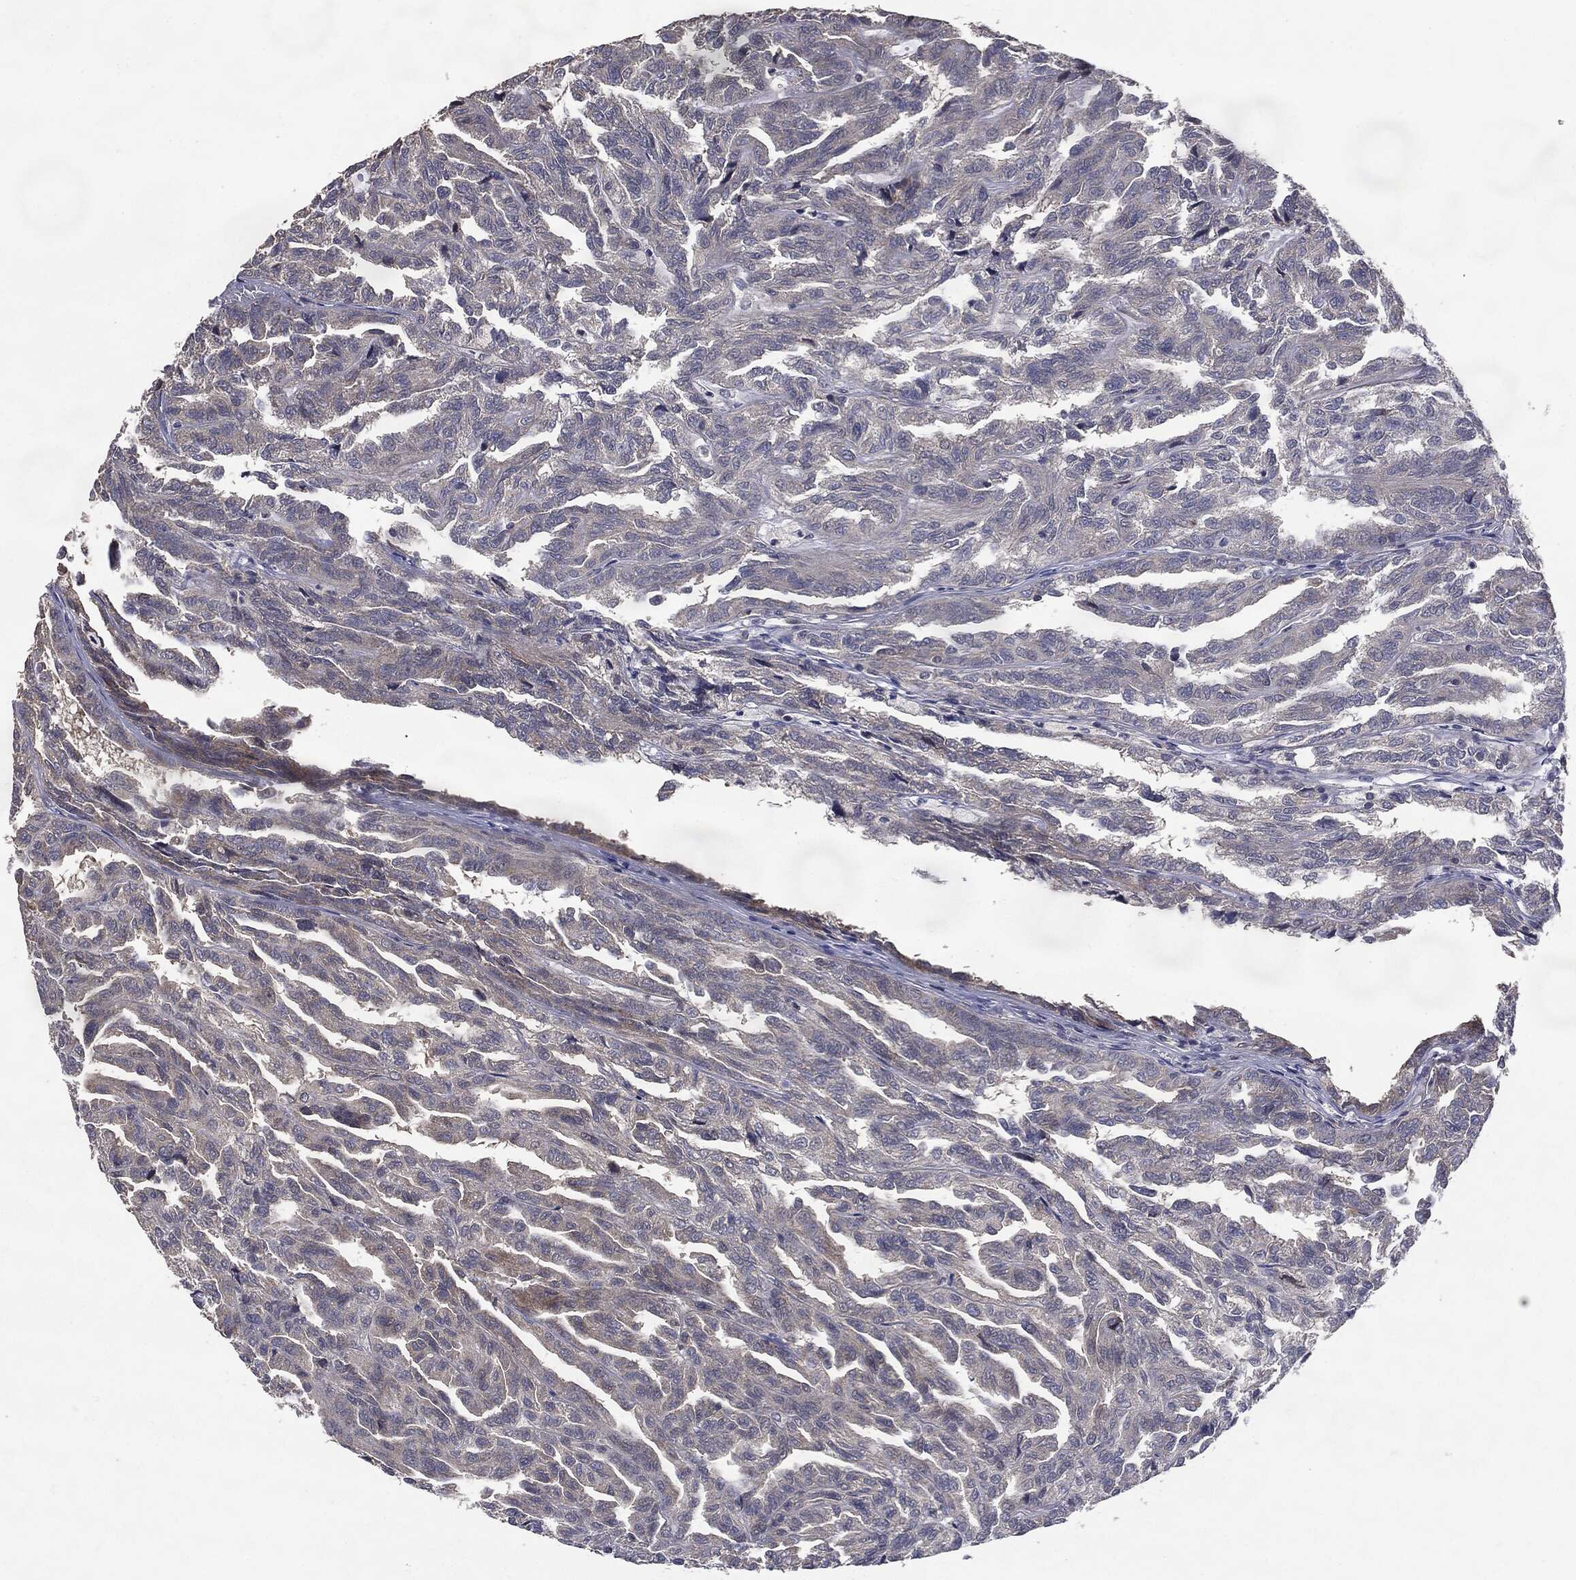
{"staining": {"intensity": "negative", "quantity": "none", "location": "none"}, "tissue": "renal cancer", "cell_type": "Tumor cells", "image_type": "cancer", "snomed": [{"axis": "morphology", "description": "Adenocarcinoma, NOS"}, {"axis": "topography", "description": "Kidney"}], "caption": "A micrograph of adenocarcinoma (renal) stained for a protein exhibits no brown staining in tumor cells. (DAB immunohistochemistry (IHC) visualized using brightfield microscopy, high magnification).", "gene": "MTOR", "patient": {"sex": "male", "age": 79}}